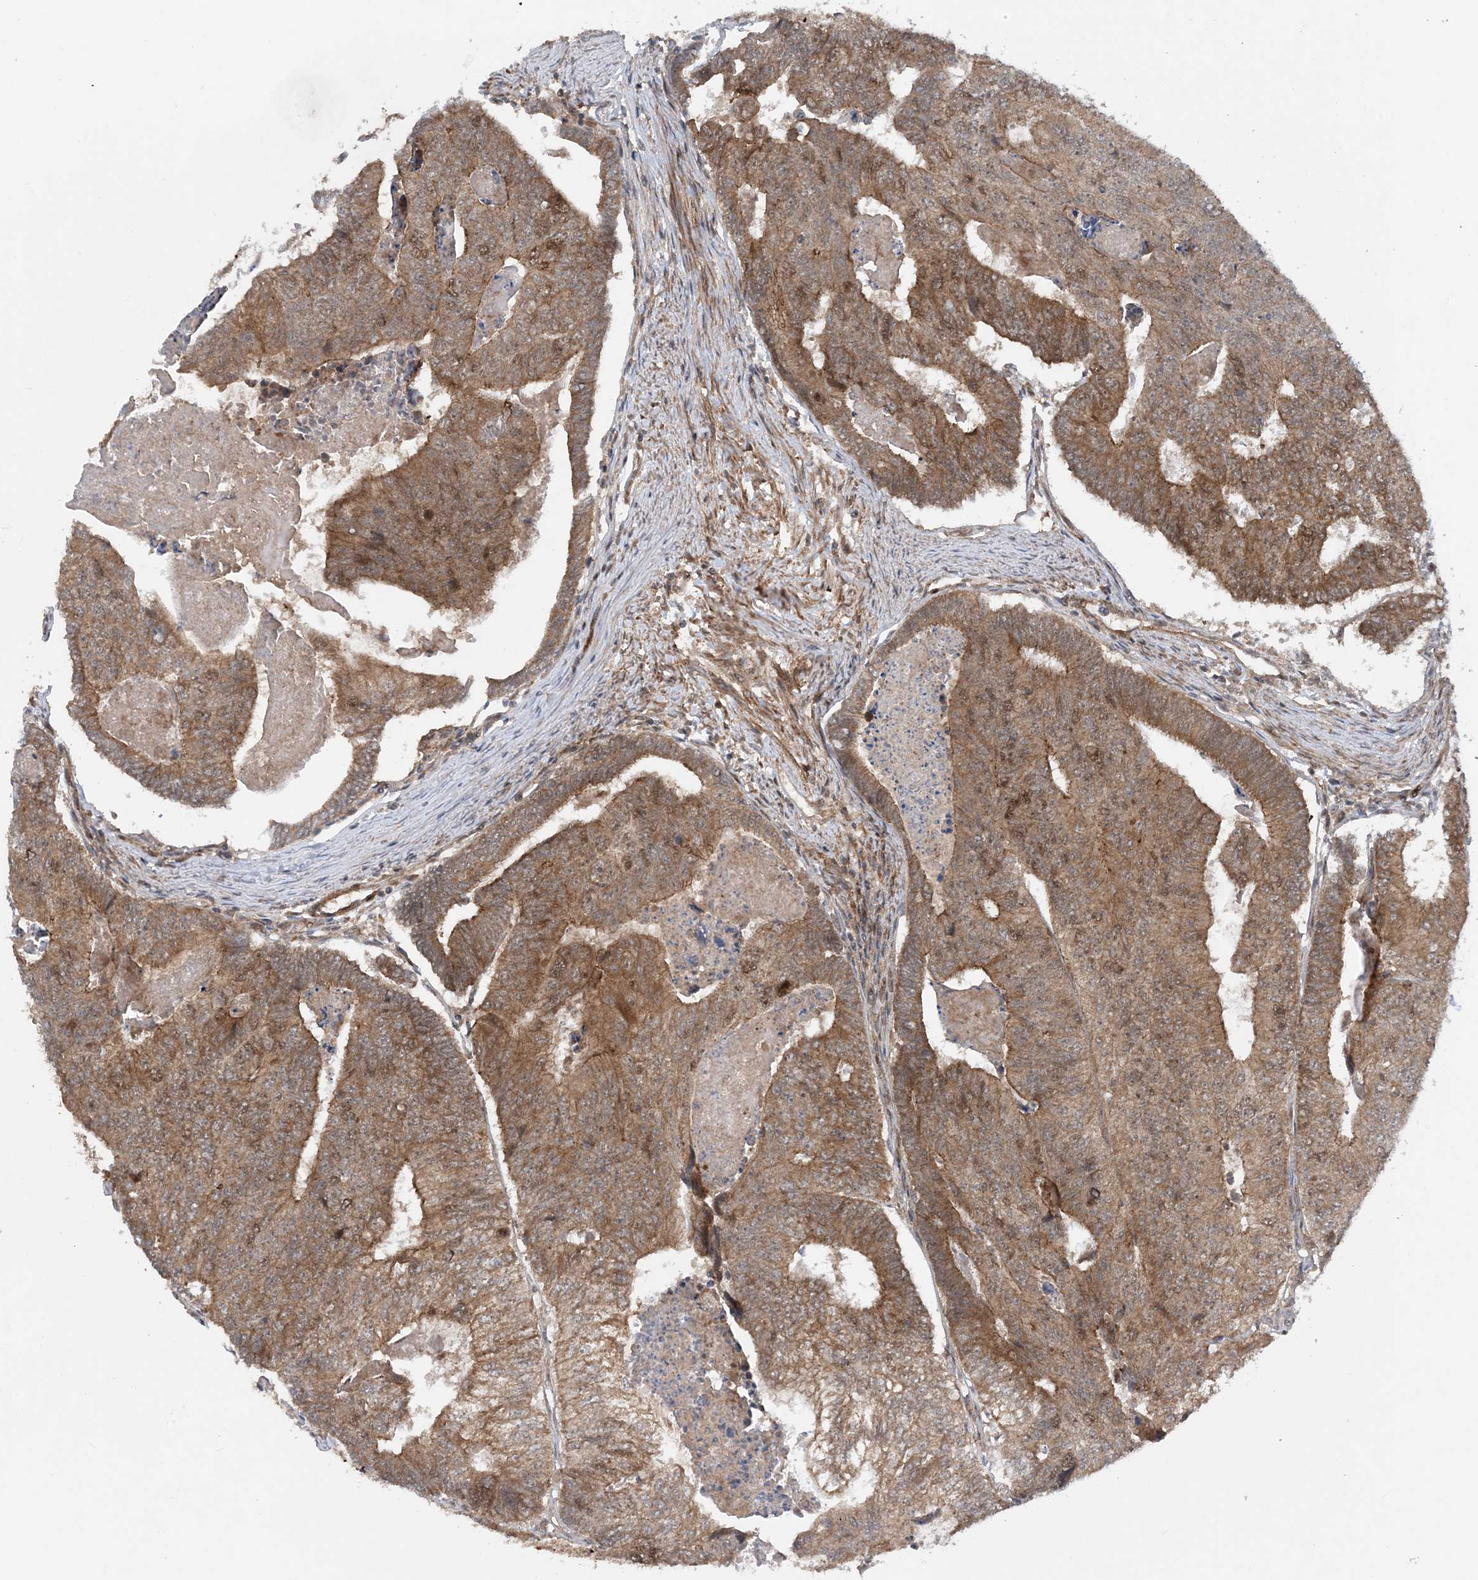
{"staining": {"intensity": "moderate", "quantity": ">75%", "location": "cytoplasmic/membranous"}, "tissue": "colorectal cancer", "cell_type": "Tumor cells", "image_type": "cancer", "snomed": [{"axis": "morphology", "description": "Adenocarcinoma, NOS"}, {"axis": "topography", "description": "Colon"}], "caption": "Colorectal cancer tissue shows moderate cytoplasmic/membranous positivity in about >75% of tumor cells", "gene": "HEMK1", "patient": {"sex": "female", "age": 67}}